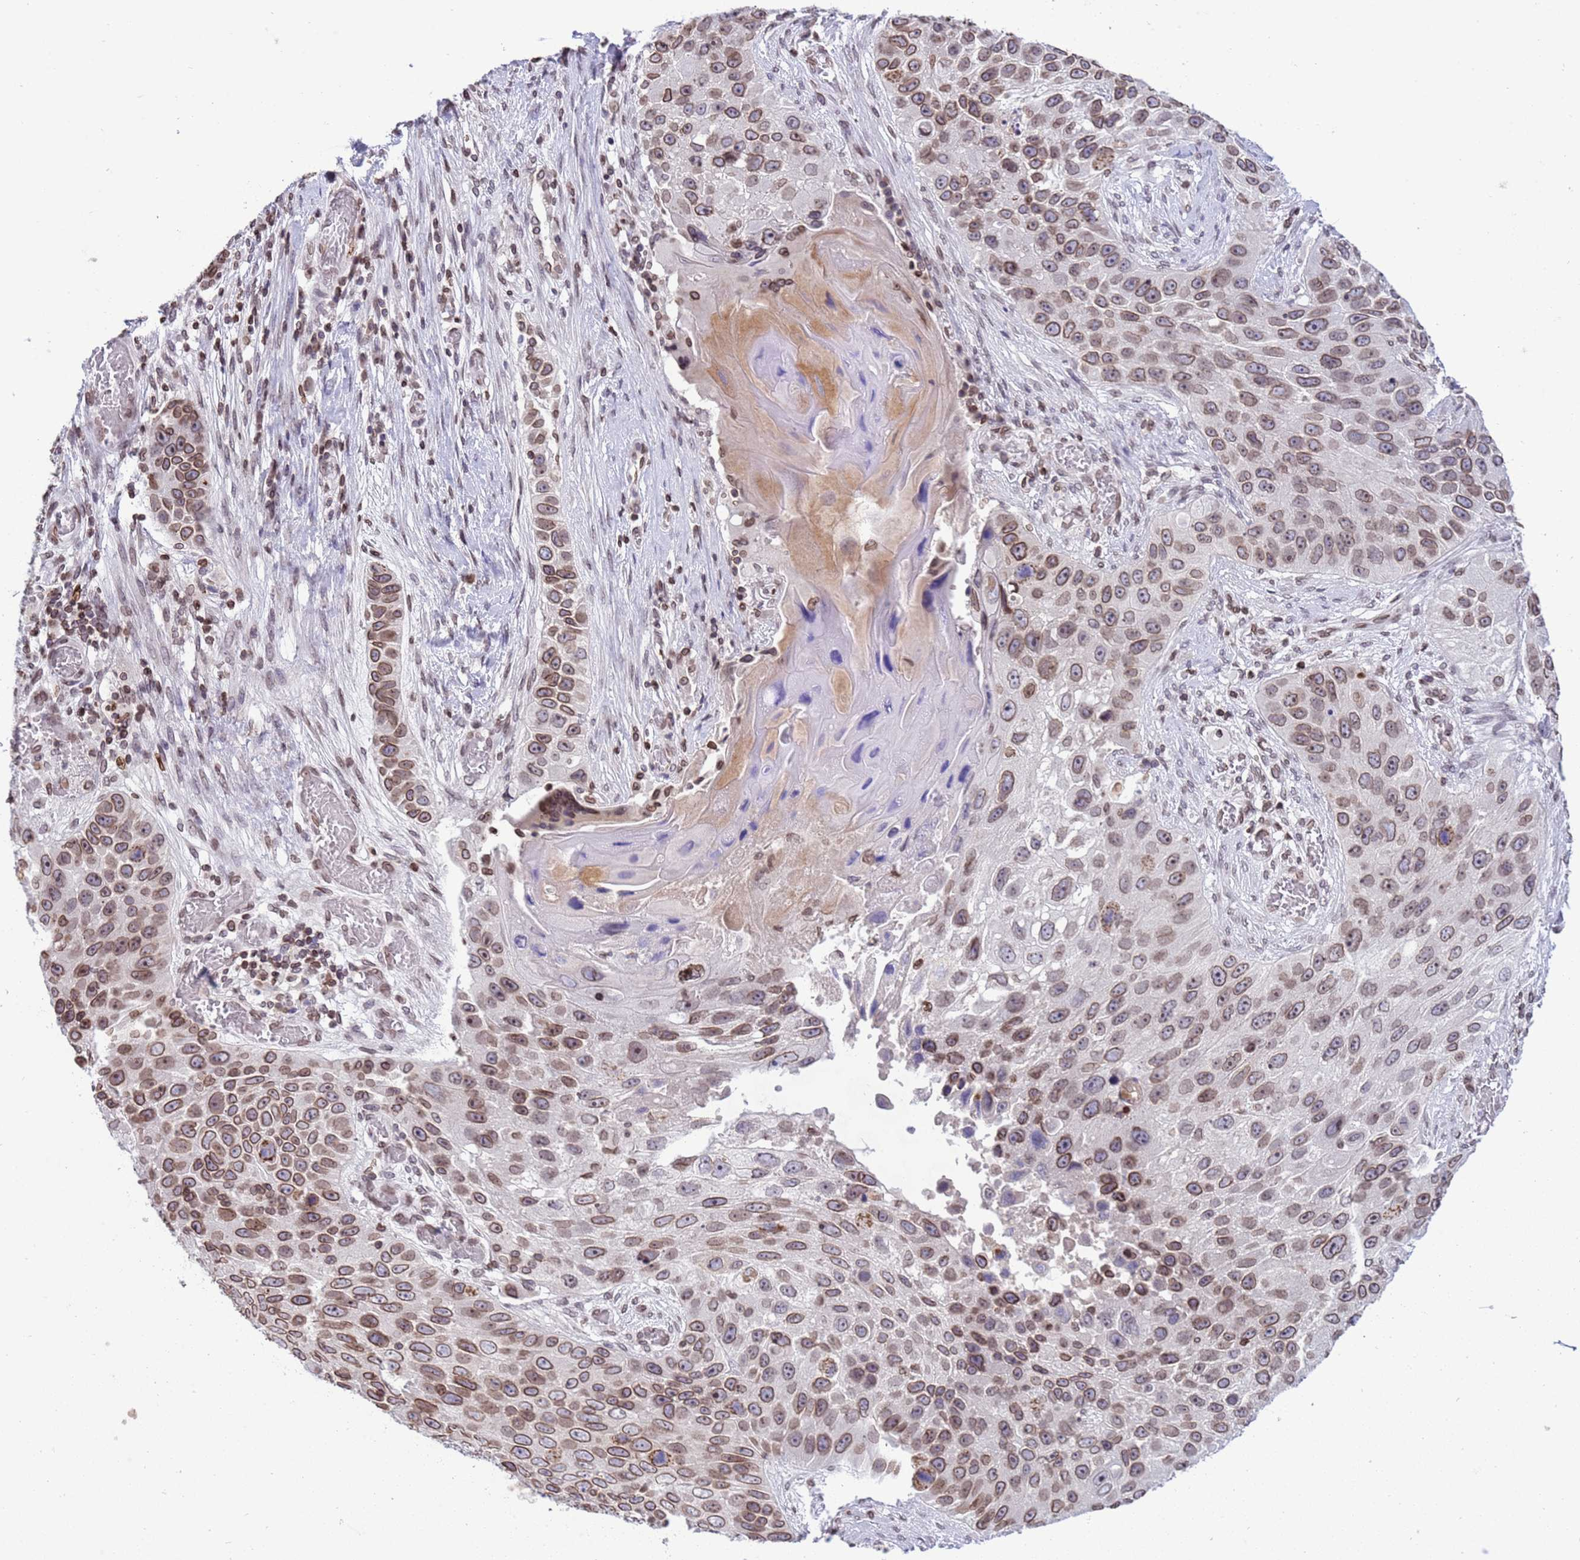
{"staining": {"intensity": "moderate", "quantity": ">75%", "location": "cytoplasmic/membranous,nuclear"}, "tissue": "lung cancer", "cell_type": "Tumor cells", "image_type": "cancer", "snomed": [{"axis": "morphology", "description": "Adenocarcinoma, NOS"}, {"axis": "topography", "description": "Lung"}], "caption": "DAB (3,3'-diaminobenzidine) immunohistochemical staining of human adenocarcinoma (lung) demonstrates moderate cytoplasmic/membranous and nuclear protein expression in approximately >75% of tumor cells. The staining was performed using DAB to visualize the protein expression in brown, while the nuclei were stained in blue with hematoxylin (Magnification: 20x).", "gene": "DHX37", "patient": {"sex": "male", "age": 64}}